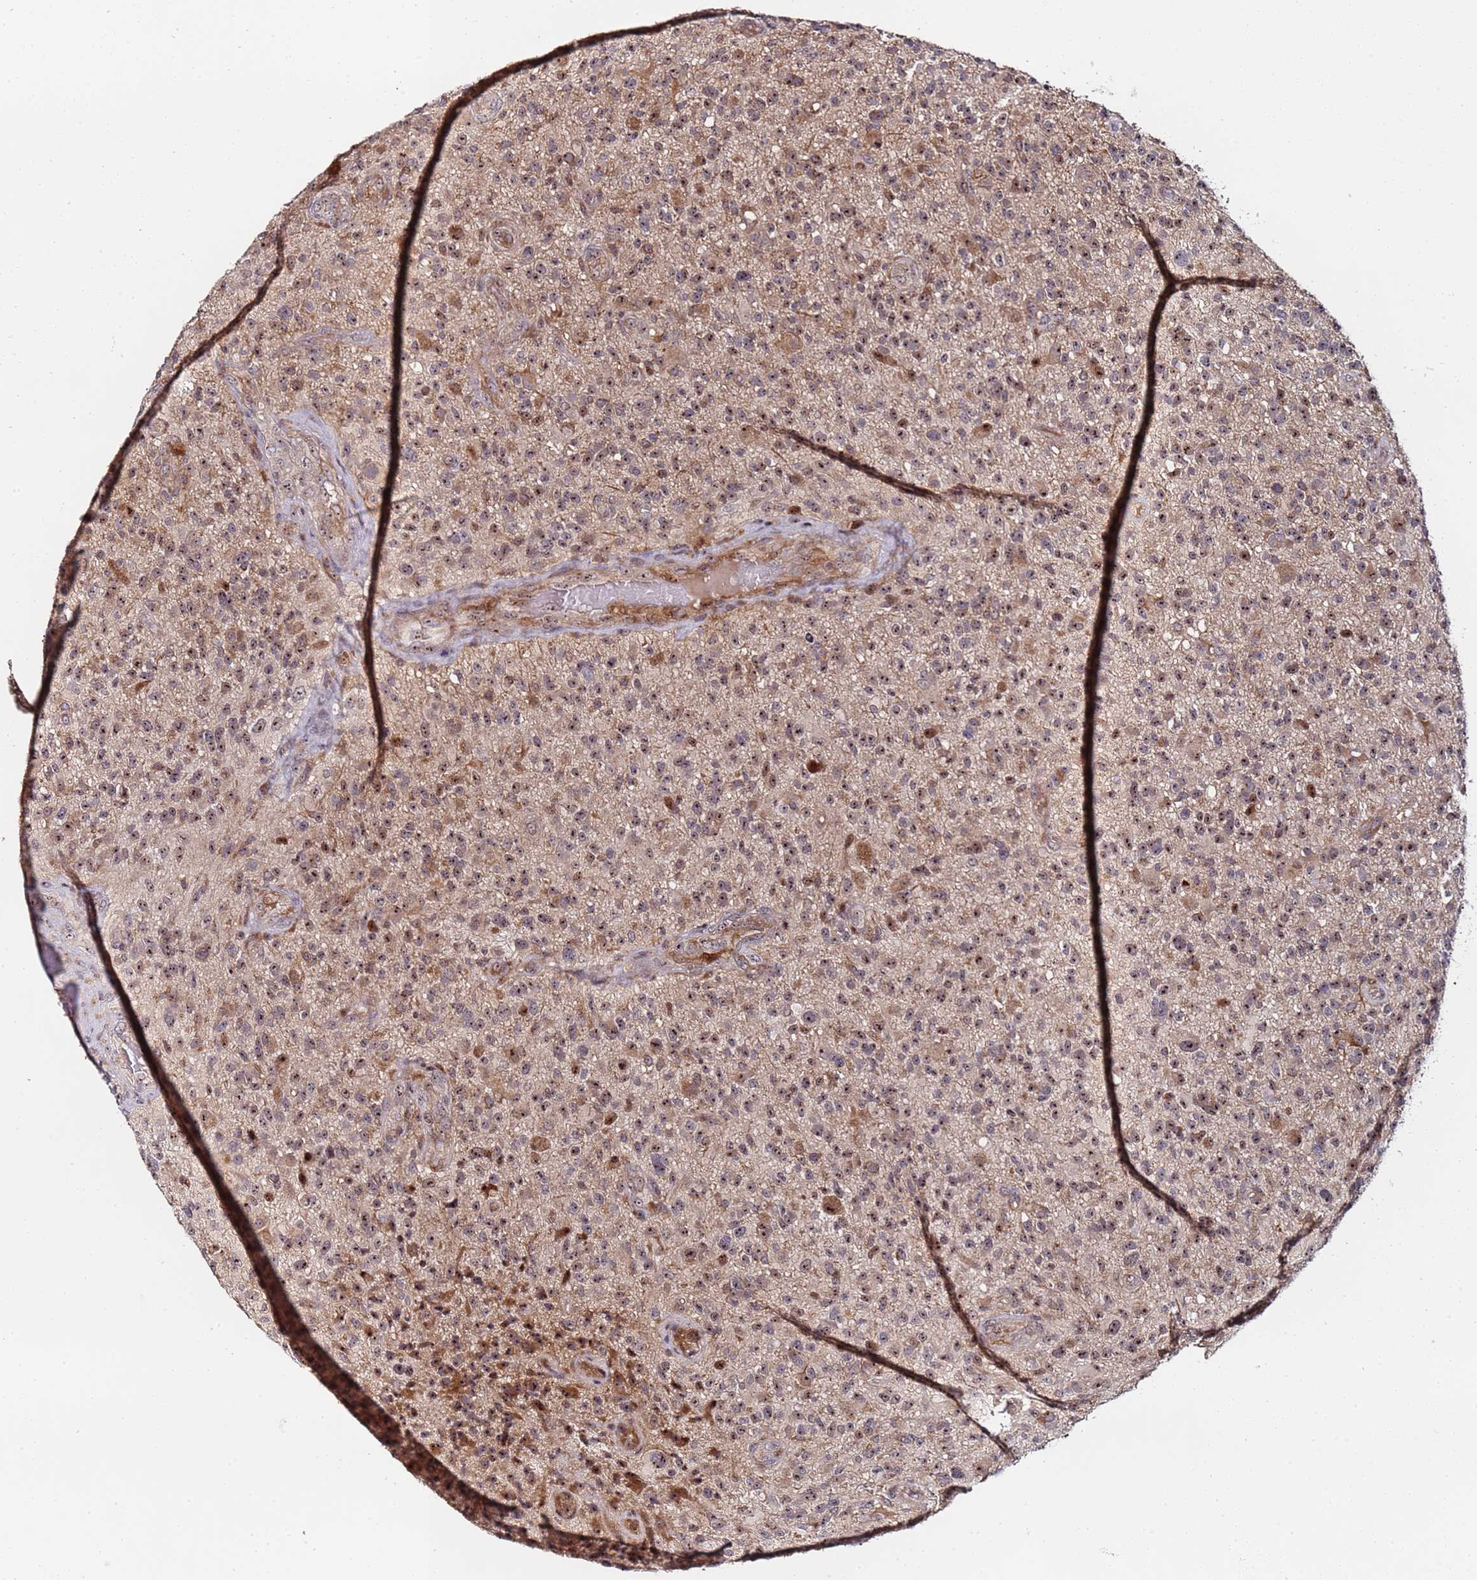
{"staining": {"intensity": "moderate", "quantity": ">75%", "location": "nuclear"}, "tissue": "glioma", "cell_type": "Tumor cells", "image_type": "cancer", "snomed": [{"axis": "morphology", "description": "Glioma, malignant, High grade"}, {"axis": "topography", "description": "Brain"}], "caption": "Immunohistochemistry (IHC) image of neoplastic tissue: human glioma stained using immunohistochemistry (IHC) shows medium levels of moderate protein expression localized specifically in the nuclear of tumor cells, appearing as a nuclear brown color.", "gene": "KRI1", "patient": {"sex": "male", "age": 47}}